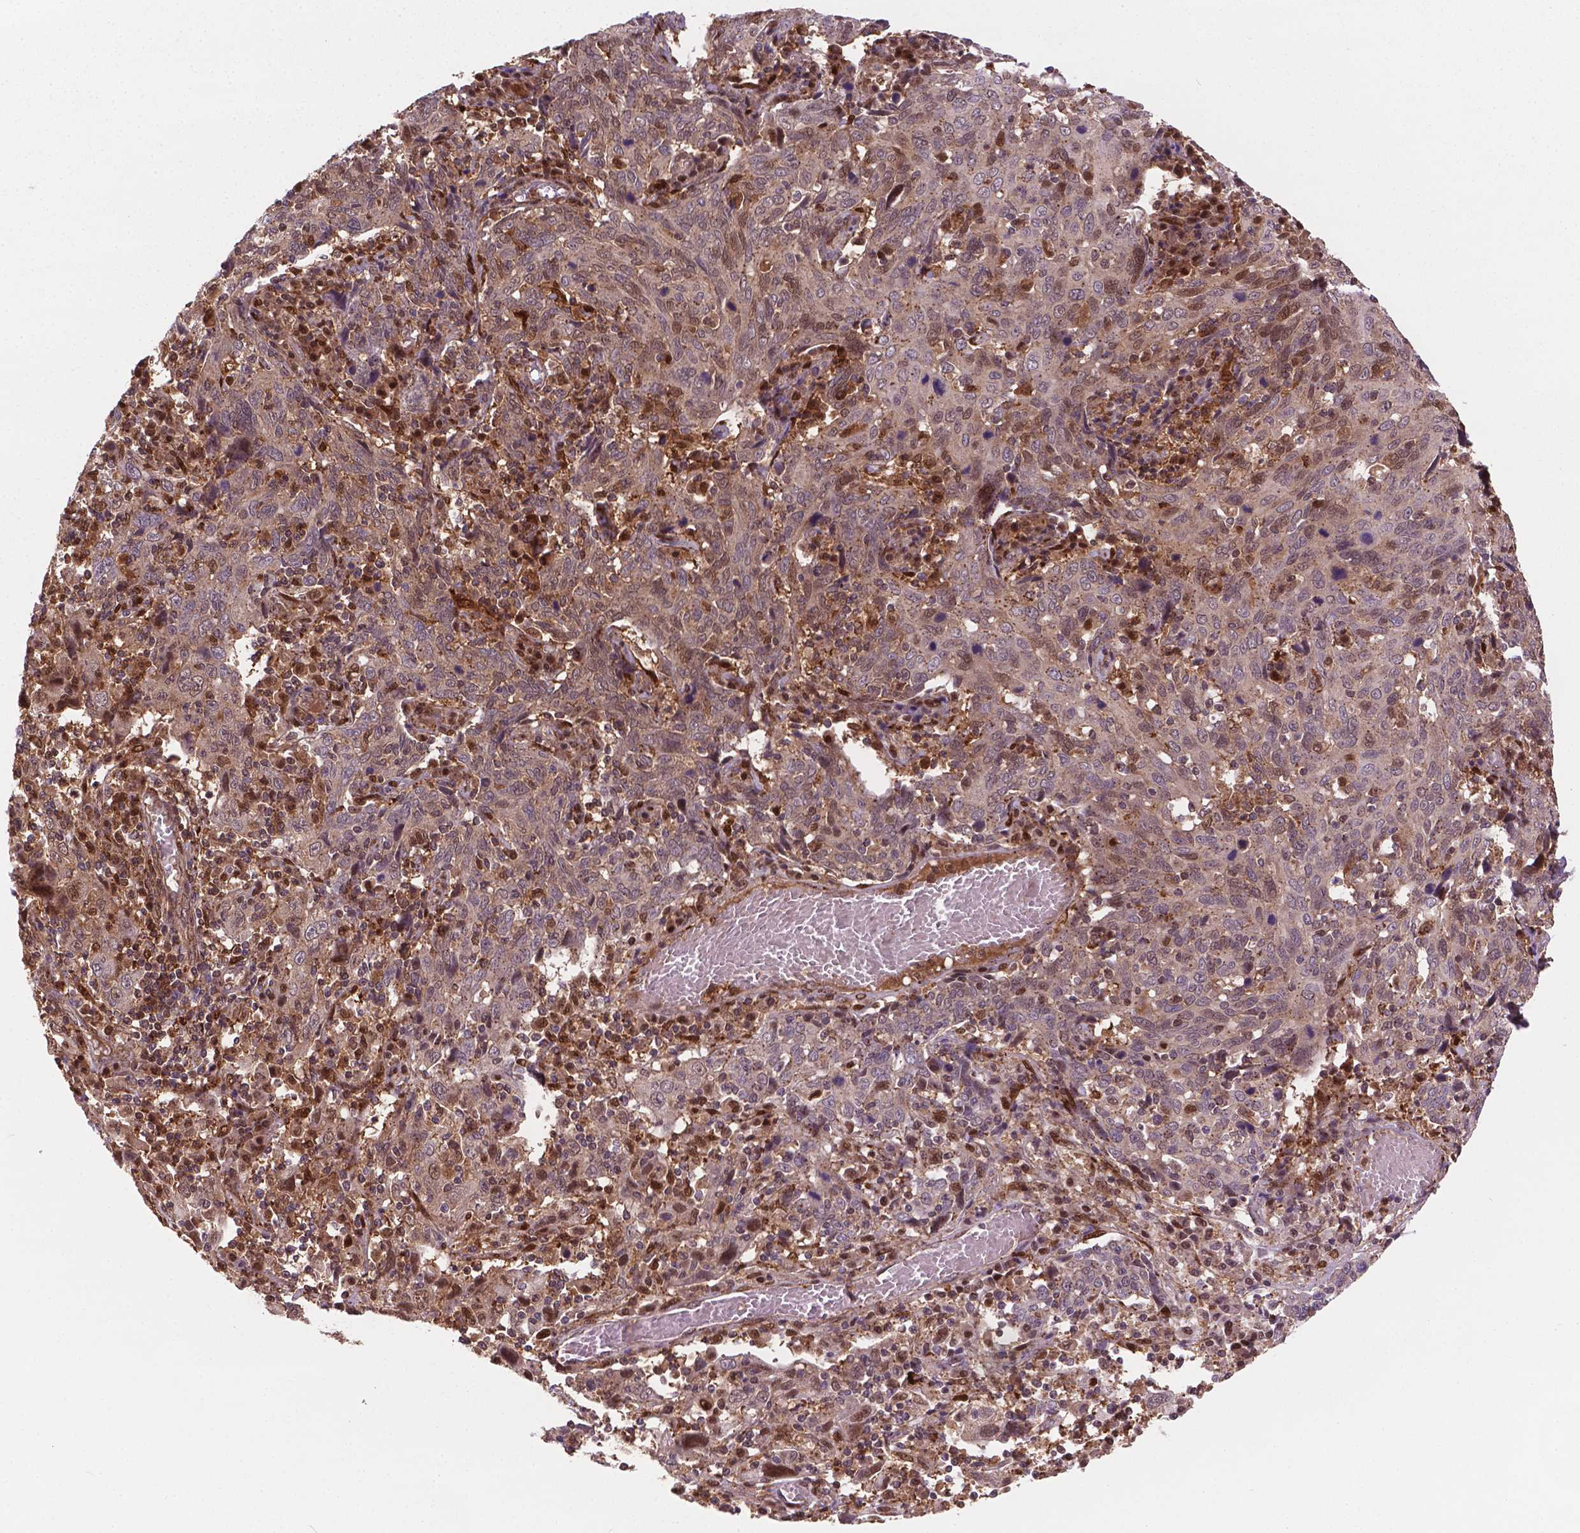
{"staining": {"intensity": "moderate", "quantity": "25%-75%", "location": "cytoplasmic/membranous,nuclear"}, "tissue": "cervical cancer", "cell_type": "Tumor cells", "image_type": "cancer", "snomed": [{"axis": "morphology", "description": "Squamous cell carcinoma, NOS"}, {"axis": "topography", "description": "Cervix"}], "caption": "Protein analysis of cervical squamous cell carcinoma tissue demonstrates moderate cytoplasmic/membranous and nuclear staining in approximately 25%-75% of tumor cells.", "gene": "PLIN3", "patient": {"sex": "female", "age": 46}}